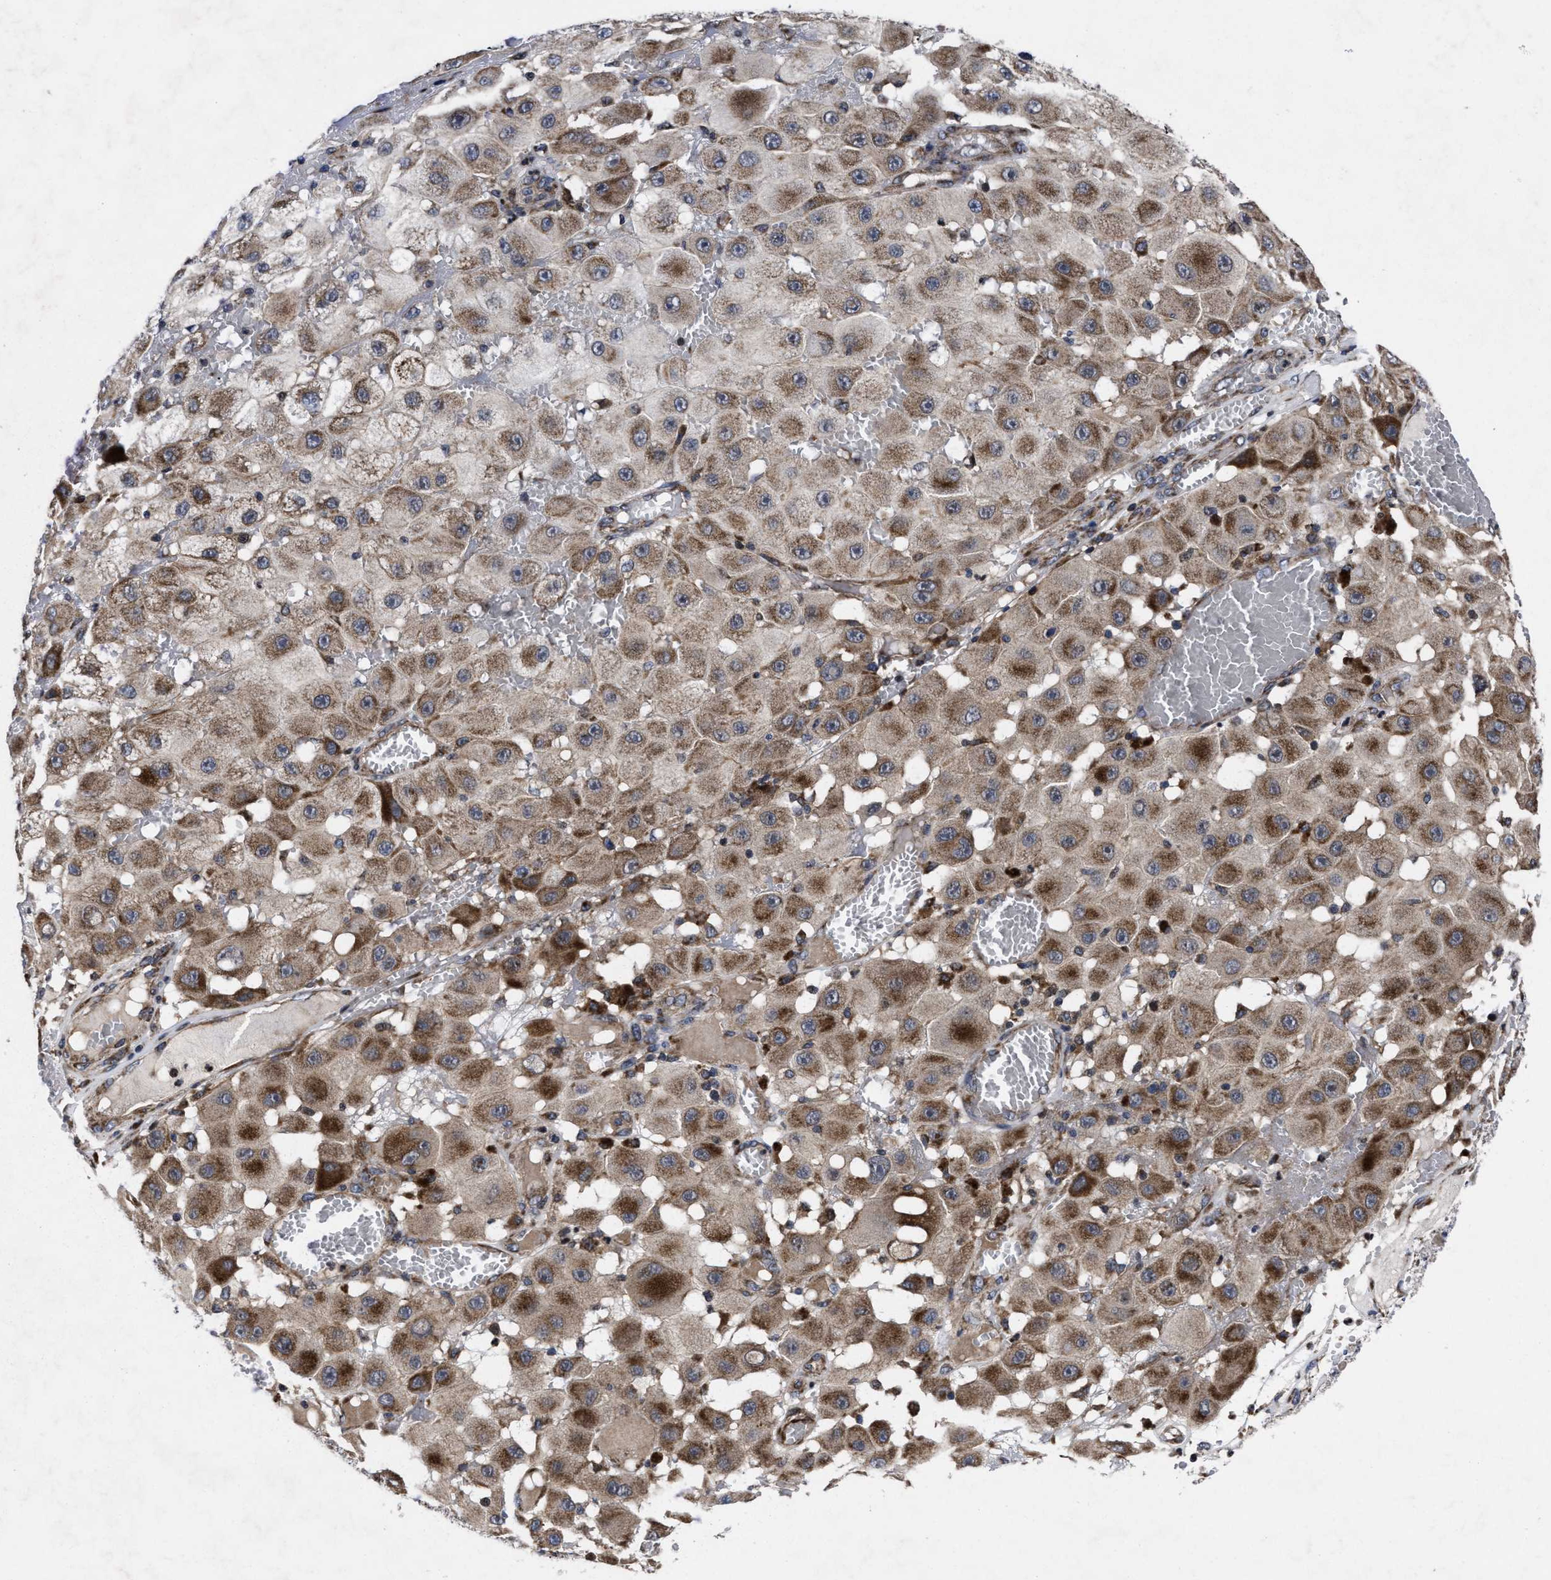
{"staining": {"intensity": "moderate", "quantity": ">75%", "location": "cytoplasmic/membranous"}, "tissue": "melanoma", "cell_type": "Tumor cells", "image_type": "cancer", "snomed": [{"axis": "morphology", "description": "Malignant melanoma, NOS"}, {"axis": "topography", "description": "Skin"}], "caption": "This photomicrograph displays malignant melanoma stained with immunohistochemistry (IHC) to label a protein in brown. The cytoplasmic/membranous of tumor cells show moderate positivity for the protein. Nuclei are counter-stained blue.", "gene": "MRPL50", "patient": {"sex": "female", "age": 81}}